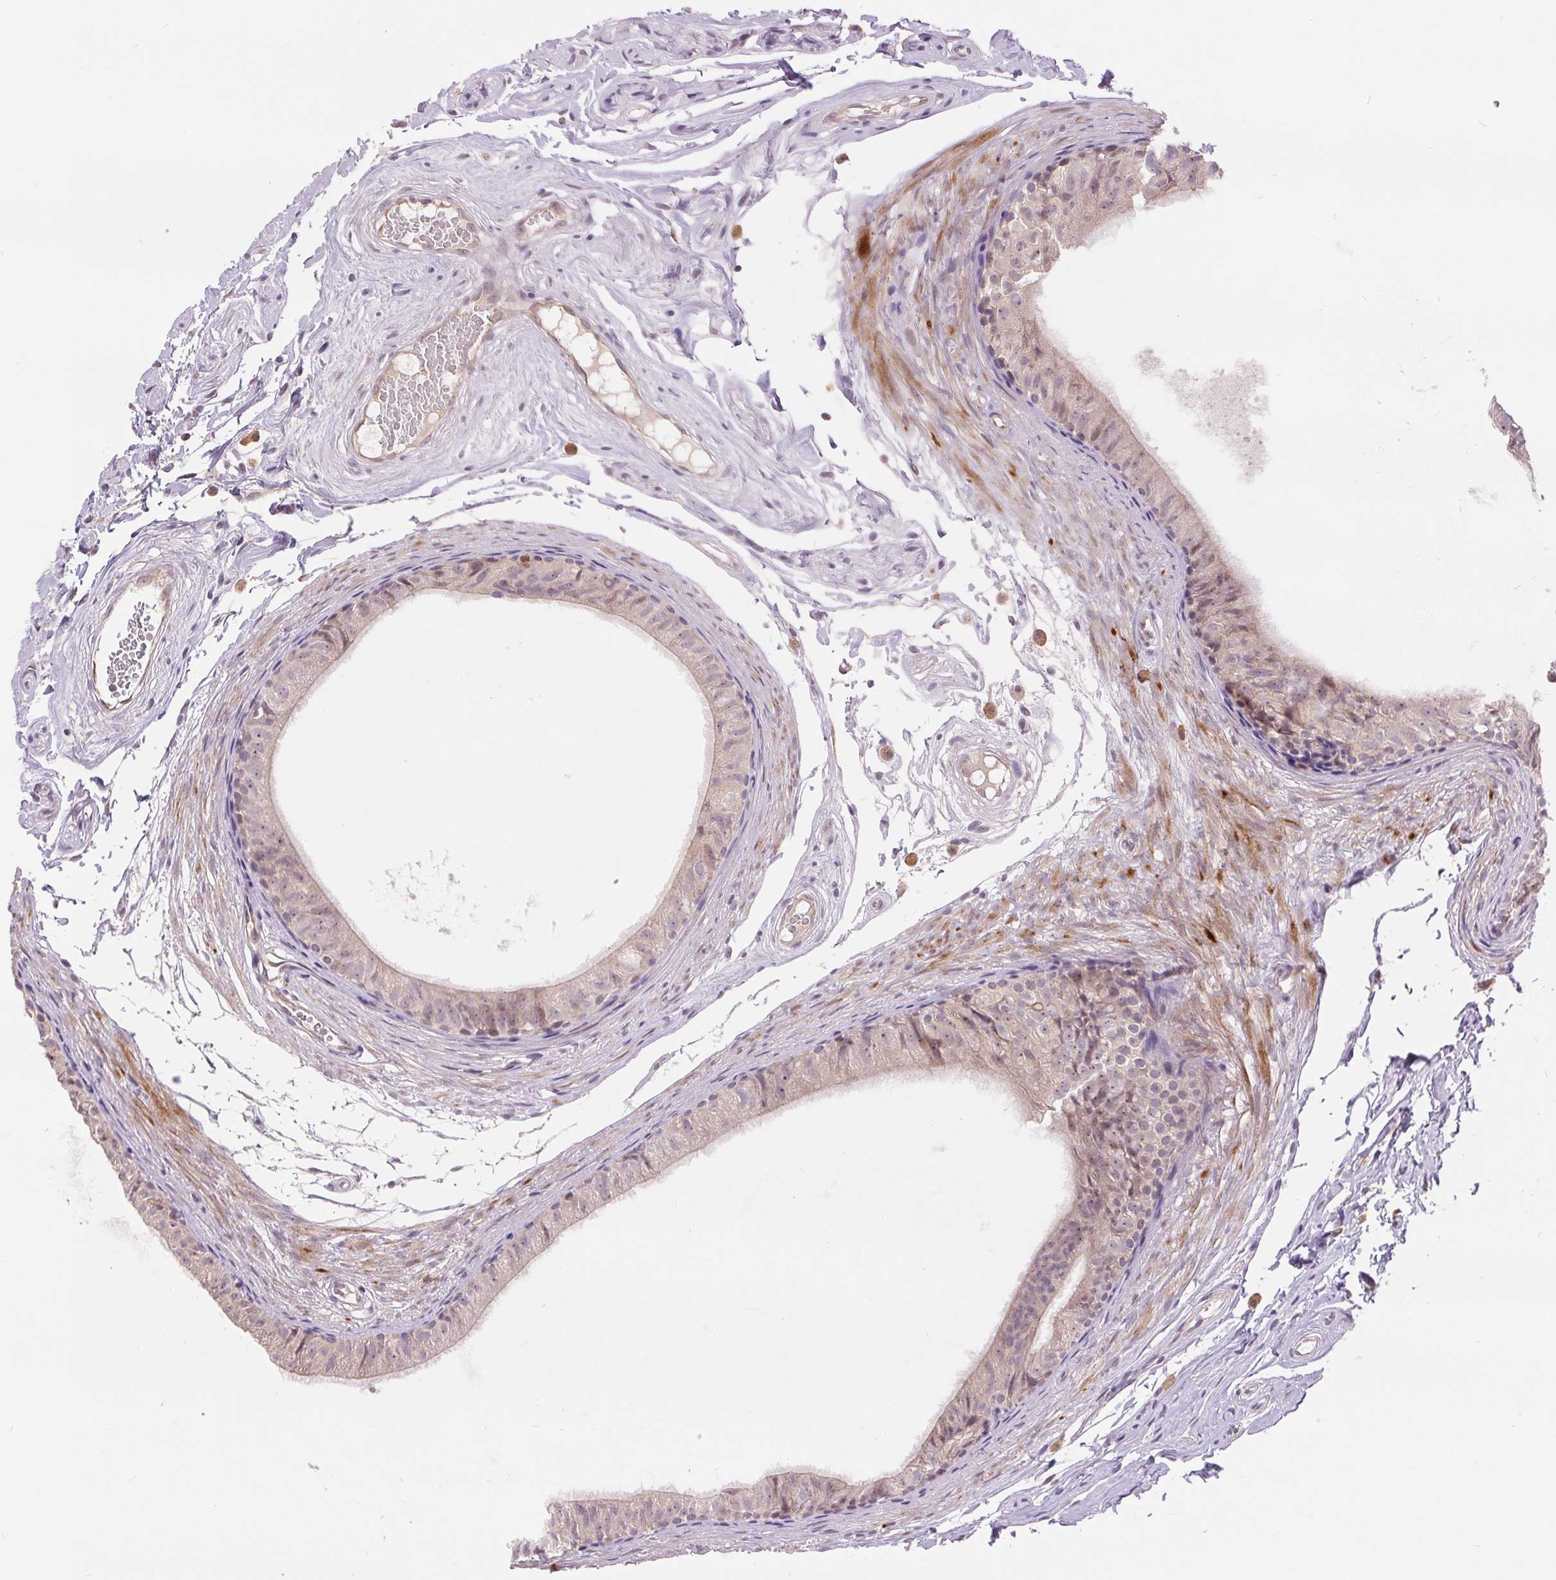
{"staining": {"intensity": "negative", "quantity": "none", "location": "none"}, "tissue": "epididymis", "cell_type": "Glandular cells", "image_type": "normal", "snomed": [{"axis": "morphology", "description": "Normal tissue, NOS"}, {"axis": "topography", "description": "Epididymis"}], "caption": "High power microscopy micrograph of an immunohistochemistry (IHC) micrograph of benign epididymis, revealing no significant positivity in glandular cells.", "gene": "RANBP3L", "patient": {"sex": "male", "age": 45}}